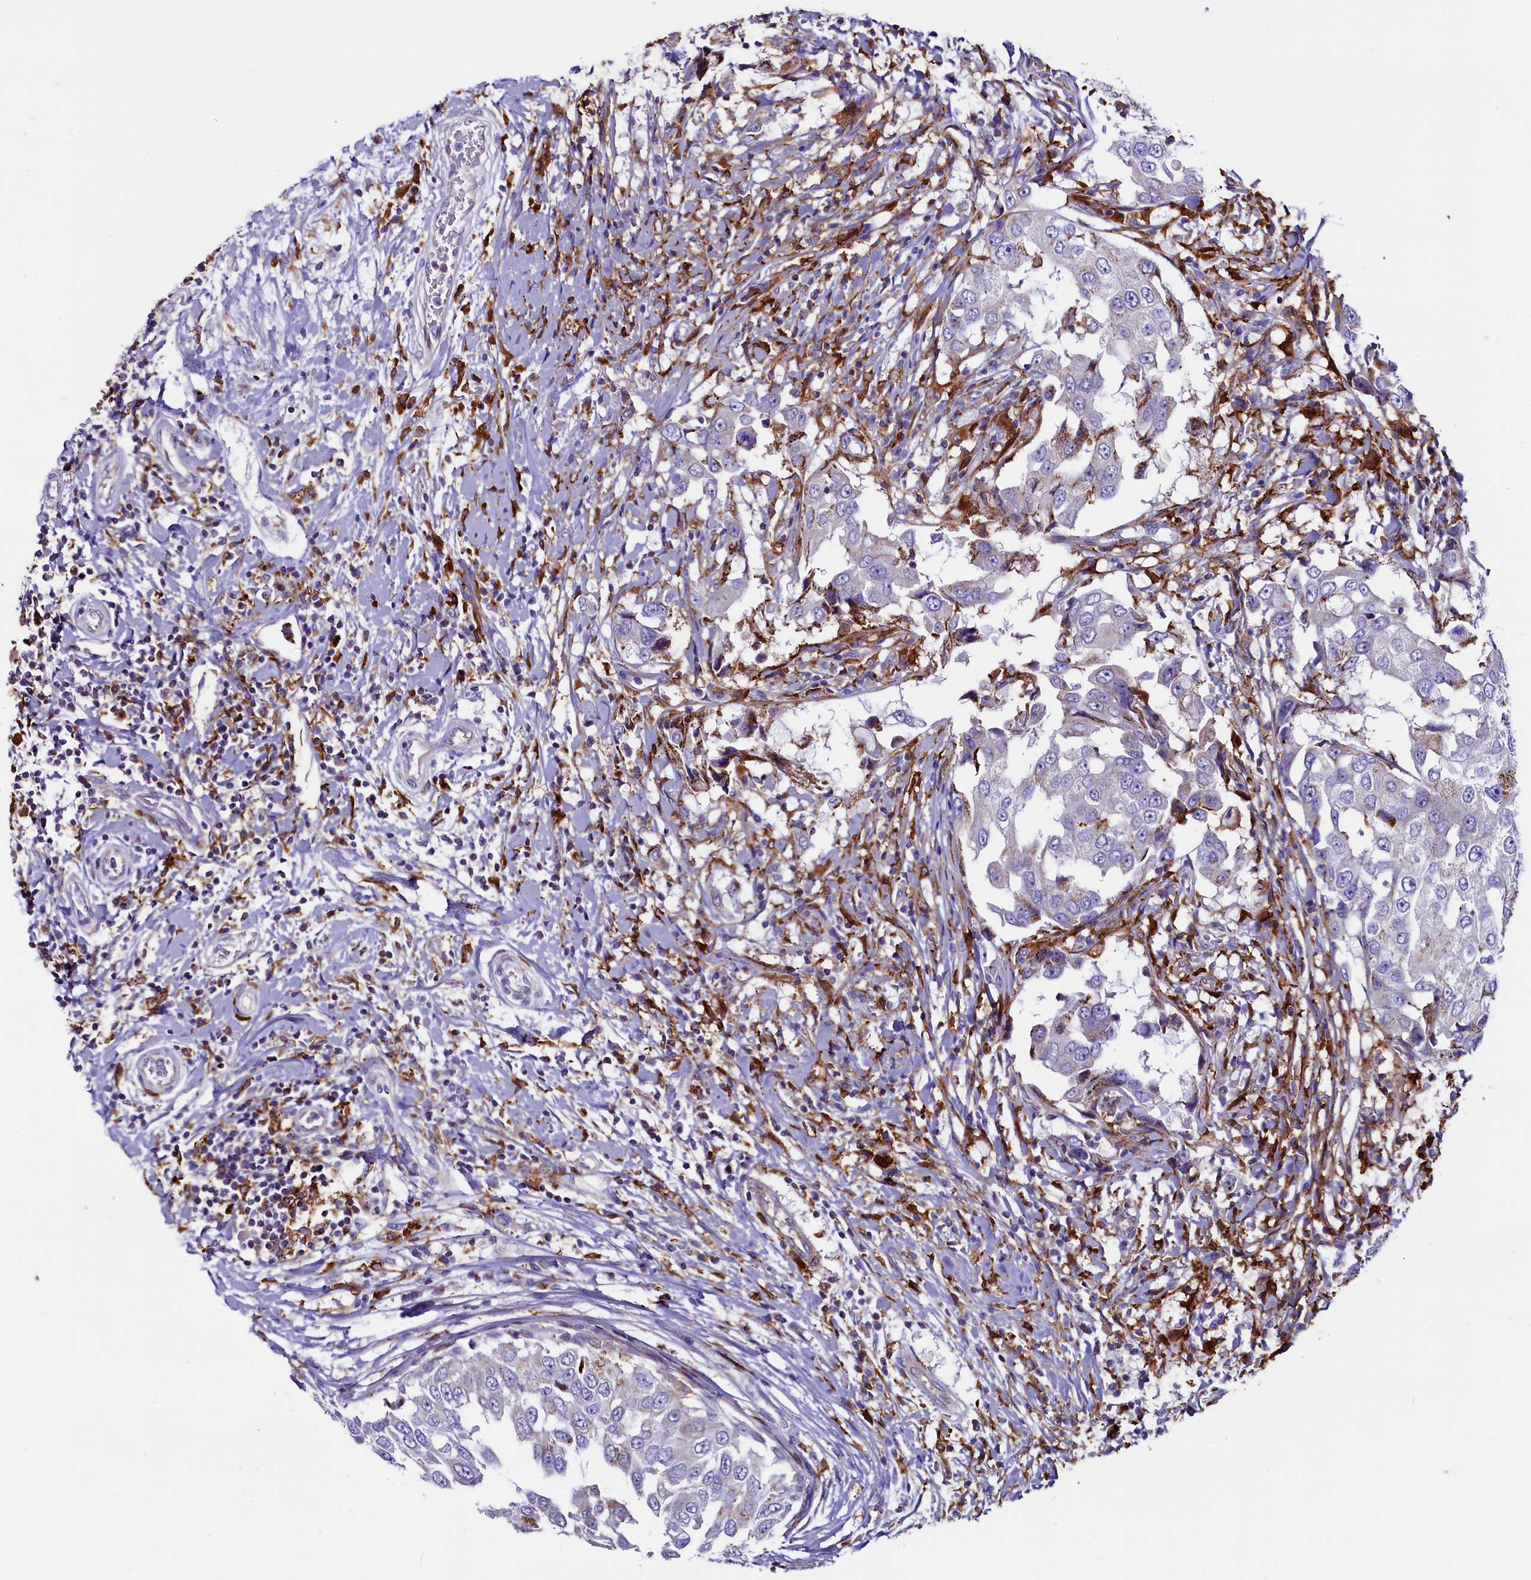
{"staining": {"intensity": "negative", "quantity": "none", "location": "none"}, "tissue": "breast cancer", "cell_type": "Tumor cells", "image_type": "cancer", "snomed": [{"axis": "morphology", "description": "Duct carcinoma"}, {"axis": "topography", "description": "Breast"}], "caption": "Immunohistochemistry (IHC) micrograph of neoplastic tissue: human breast cancer (intraductal carcinoma) stained with DAB shows no significant protein expression in tumor cells.", "gene": "IL20RA", "patient": {"sex": "female", "age": 27}}